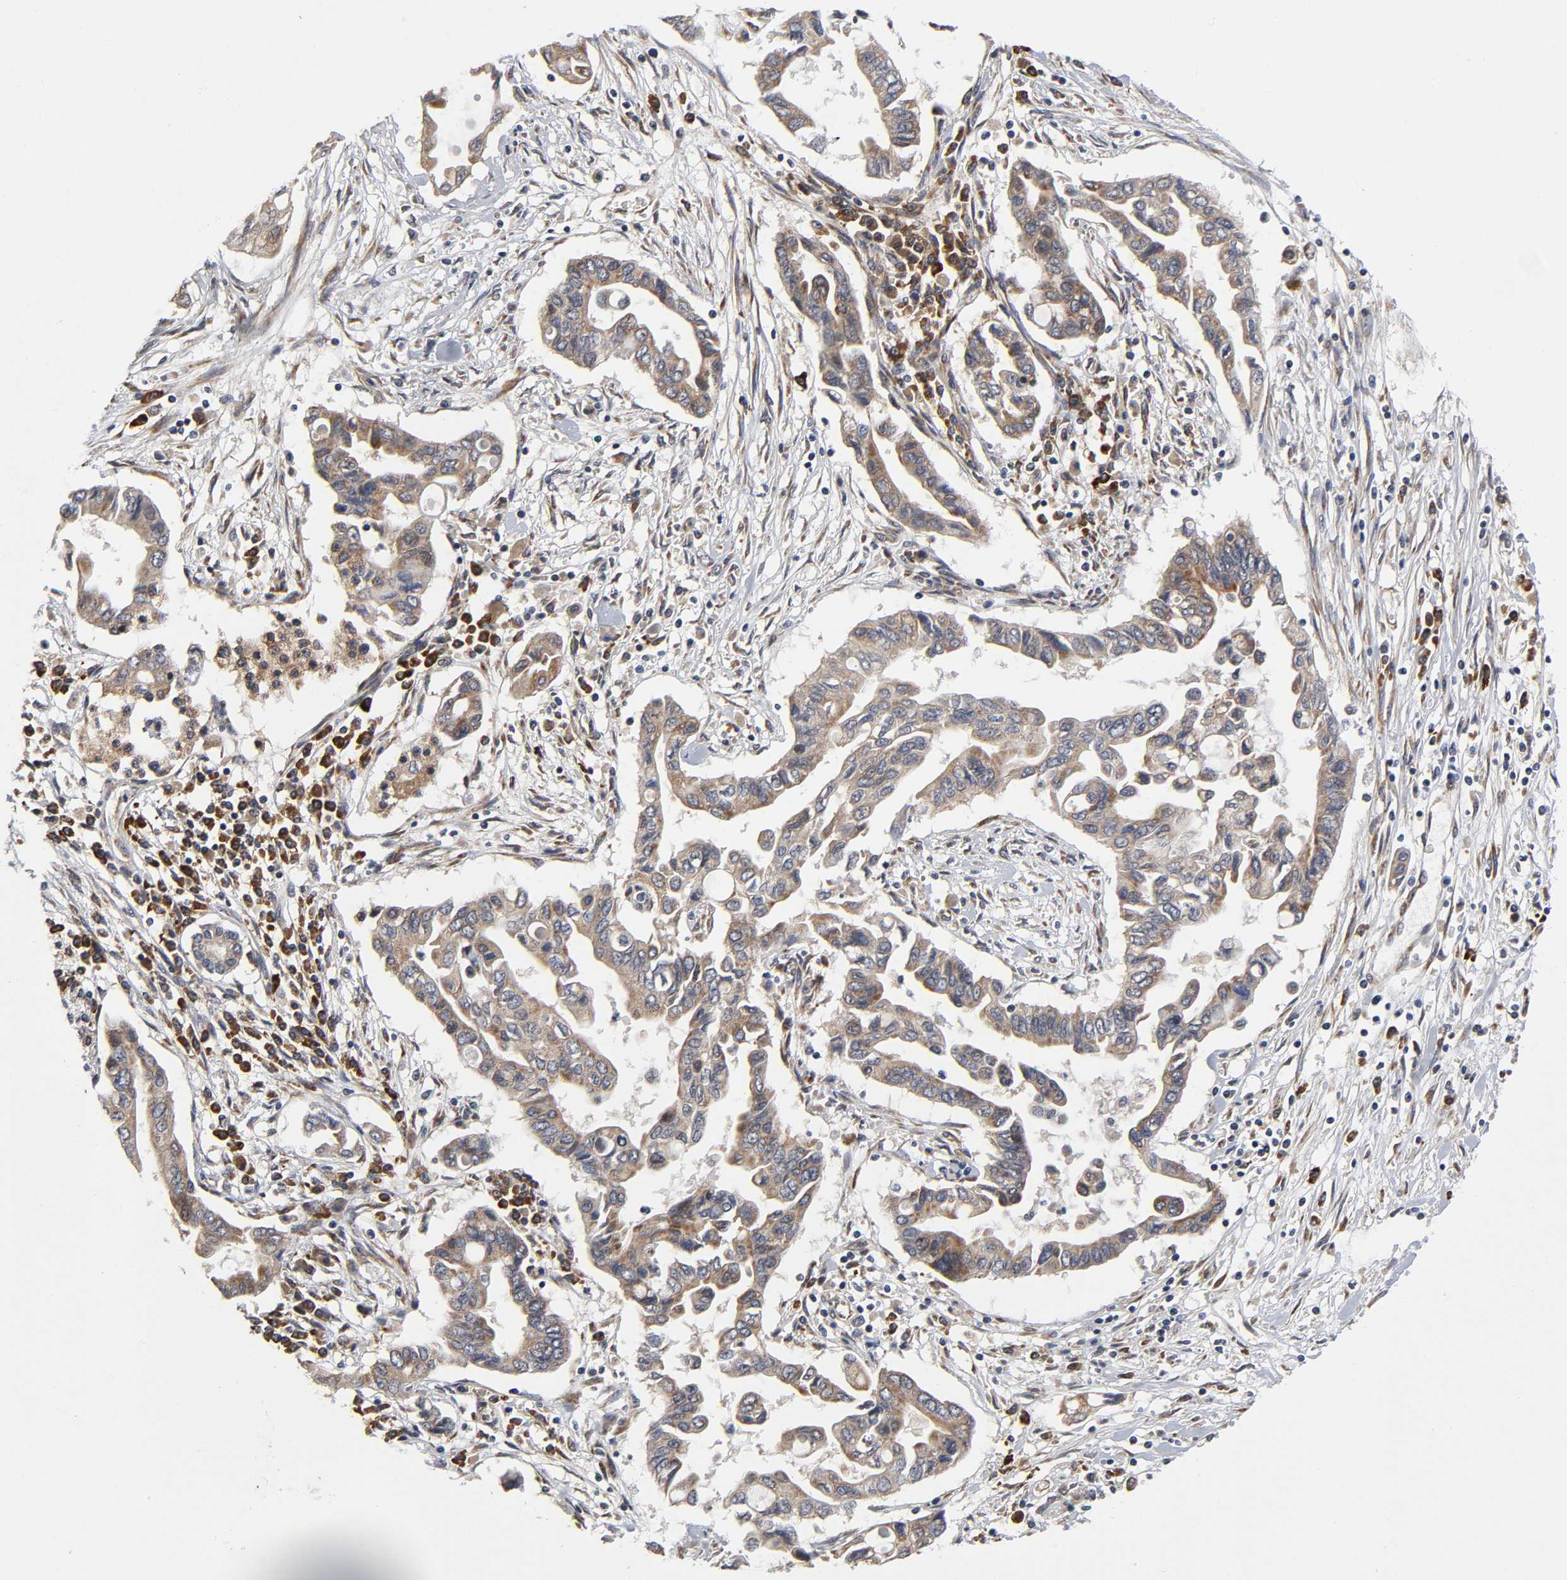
{"staining": {"intensity": "moderate", "quantity": ">75%", "location": "cytoplasmic/membranous"}, "tissue": "pancreatic cancer", "cell_type": "Tumor cells", "image_type": "cancer", "snomed": [{"axis": "morphology", "description": "Adenocarcinoma, NOS"}, {"axis": "topography", "description": "Pancreas"}], "caption": "Protein staining of pancreatic adenocarcinoma tissue reveals moderate cytoplasmic/membranous positivity in about >75% of tumor cells.", "gene": "SLC30A9", "patient": {"sex": "female", "age": 57}}